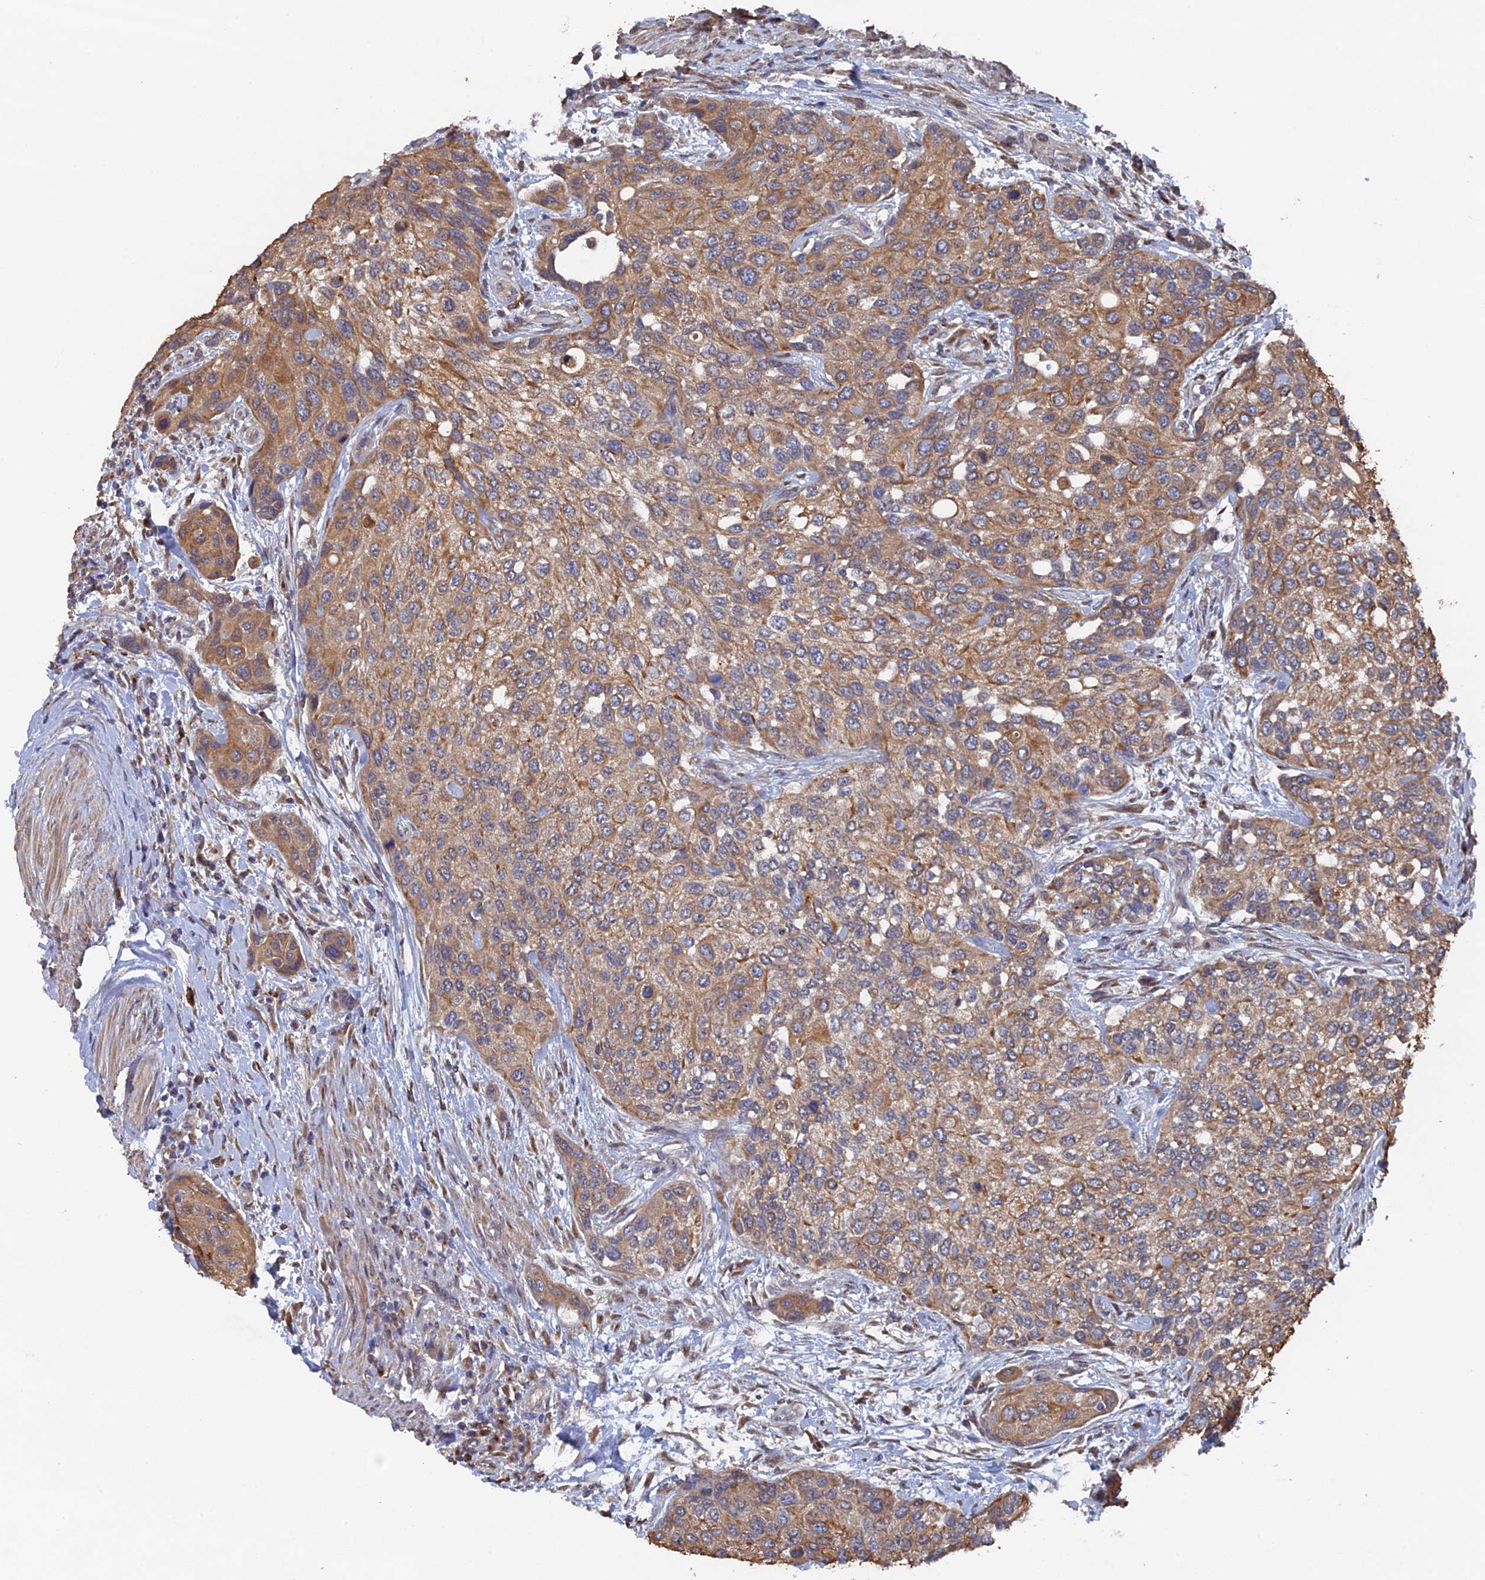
{"staining": {"intensity": "moderate", "quantity": ">75%", "location": "cytoplasmic/membranous"}, "tissue": "urothelial cancer", "cell_type": "Tumor cells", "image_type": "cancer", "snomed": [{"axis": "morphology", "description": "Normal tissue, NOS"}, {"axis": "morphology", "description": "Urothelial carcinoma, High grade"}, {"axis": "topography", "description": "Vascular tissue"}, {"axis": "topography", "description": "Urinary bladder"}], "caption": "Urothelial cancer stained with a brown dye exhibits moderate cytoplasmic/membranous positive positivity in about >75% of tumor cells.", "gene": "VPS37C", "patient": {"sex": "female", "age": 56}}